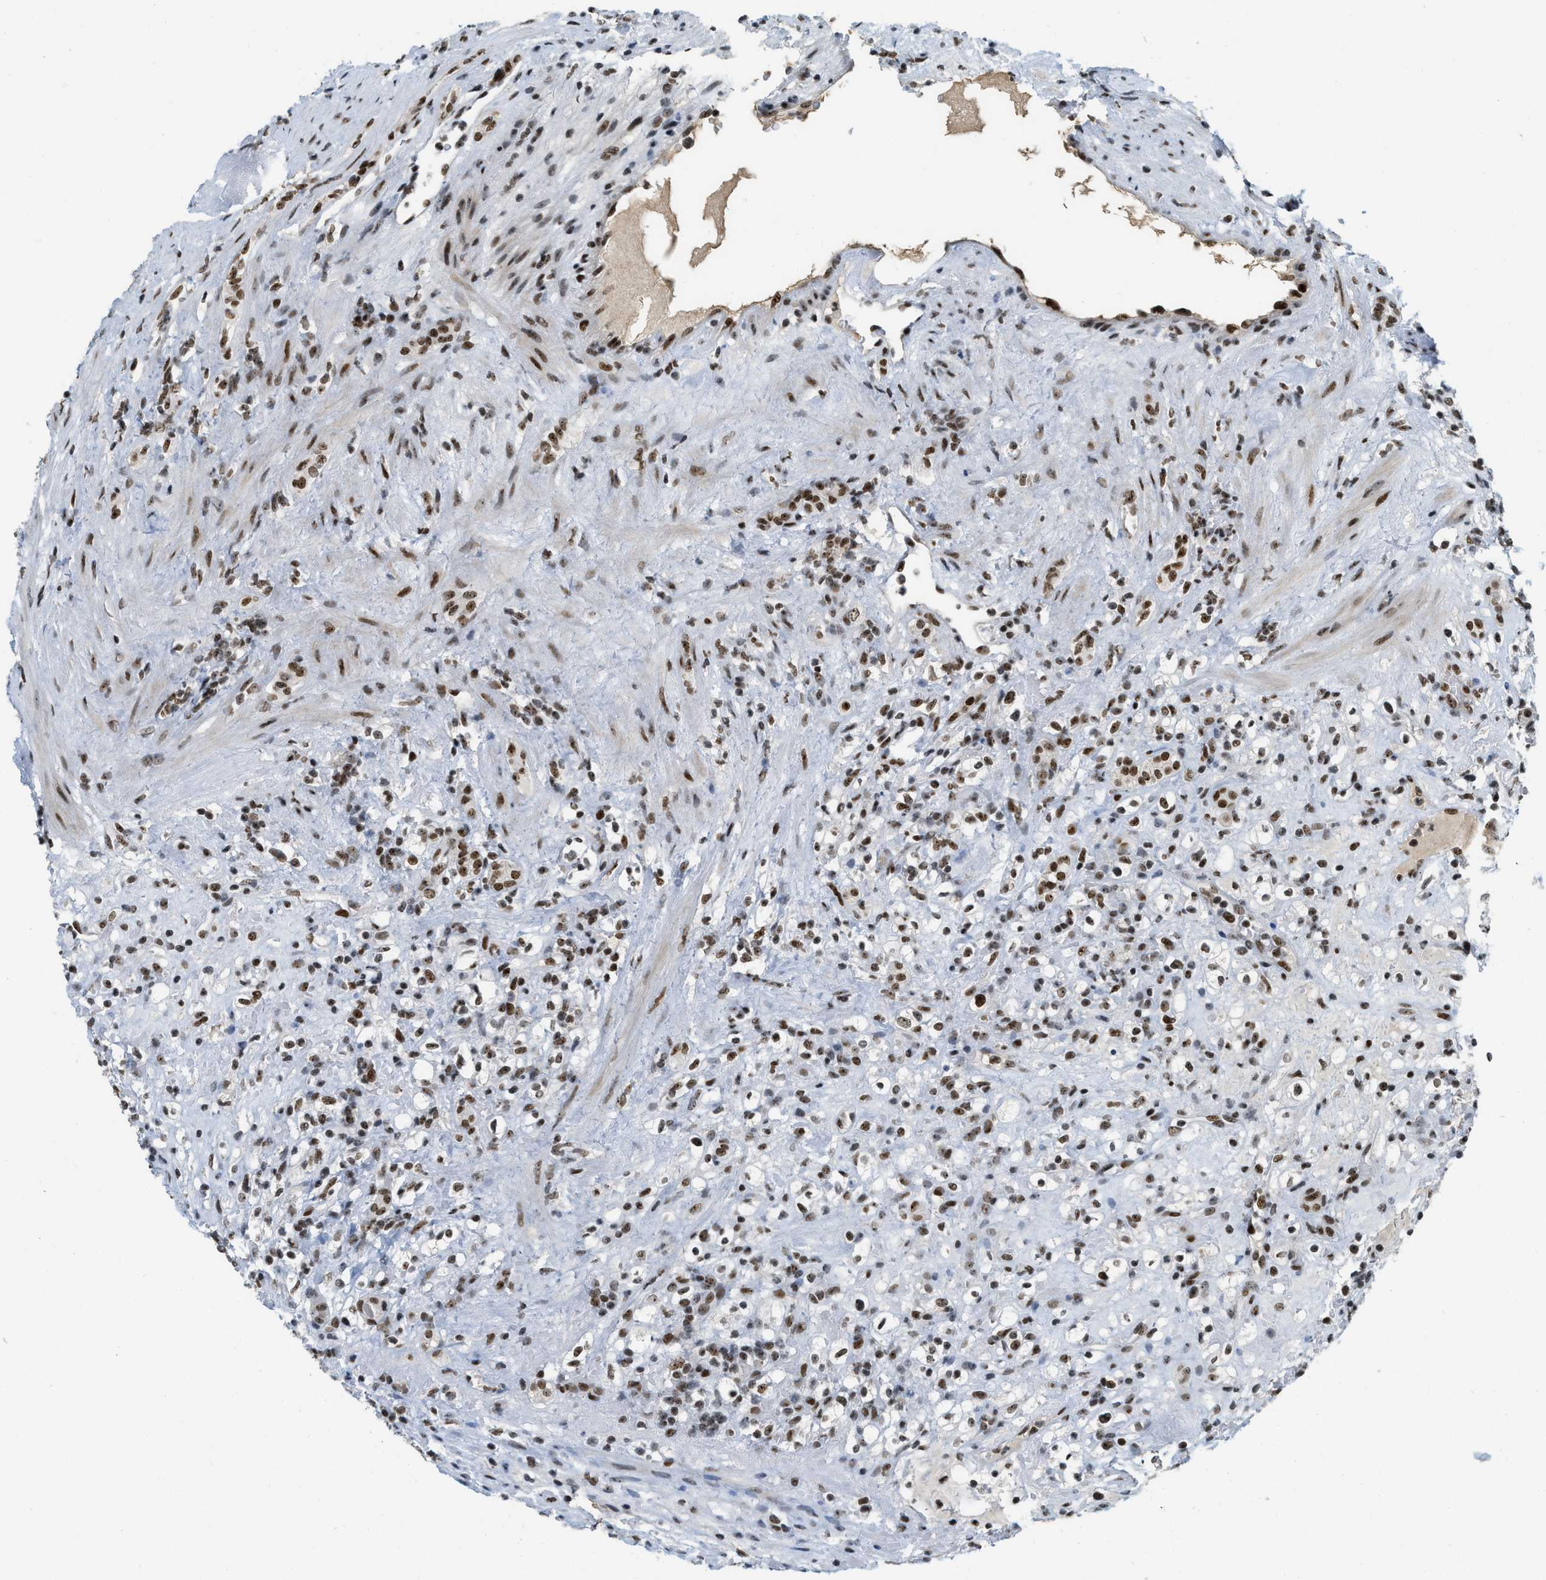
{"staining": {"intensity": "moderate", "quantity": ">75%", "location": "nuclear"}, "tissue": "renal cancer", "cell_type": "Tumor cells", "image_type": "cancer", "snomed": [{"axis": "morphology", "description": "Normal tissue, NOS"}, {"axis": "morphology", "description": "Adenocarcinoma, NOS"}, {"axis": "topography", "description": "Kidney"}], "caption": "The histopathology image displays staining of renal cancer (adenocarcinoma), revealing moderate nuclear protein staining (brown color) within tumor cells. (DAB (3,3'-diaminobenzidine) IHC, brown staining for protein, blue staining for nuclei).", "gene": "URB1", "patient": {"sex": "female", "age": 72}}